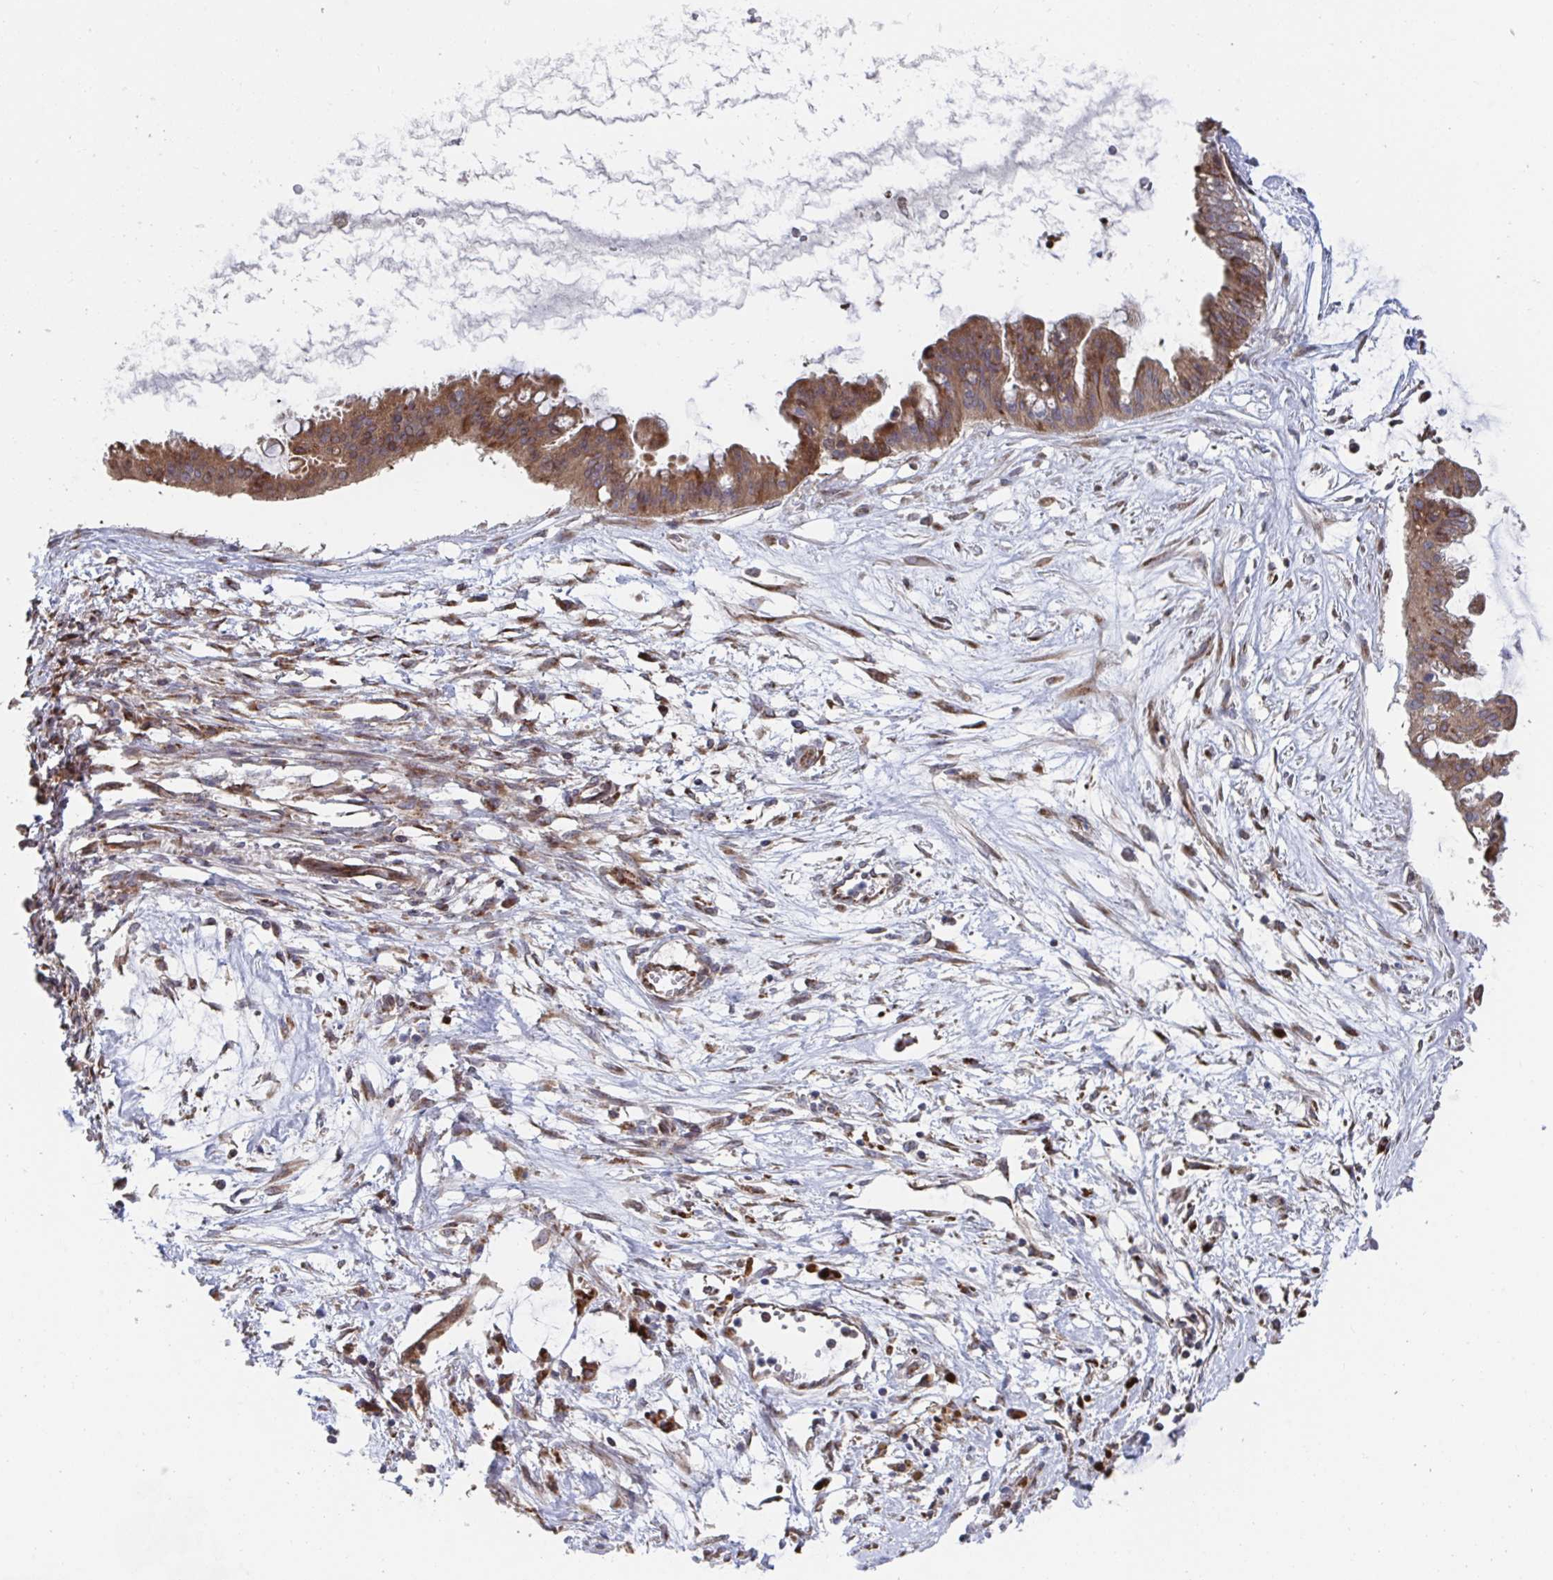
{"staining": {"intensity": "moderate", "quantity": ">75%", "location": "cytoplasmic/membranous"}, "tissue": "ovarian cancer", "cell_type": "Tumor cells", "image_type": "cancer", "snomed": [{"axis": "morphology", "description": "Cystadenocarcinoma, mucinous, NOS"}, {"axis": "topography", "description": "Ovary"}], "caption": "A medium amount of moderate cytoplasmic/membranous expression is identified in about >75% of tumor cells in ovarian cancer tissue. (DAB (3,3'-diaminobenzidine) = brown stain, brightfield microscopy at high magnification).", "gene": "FJX1", "patient": {"sex": "female", "age": 73}}